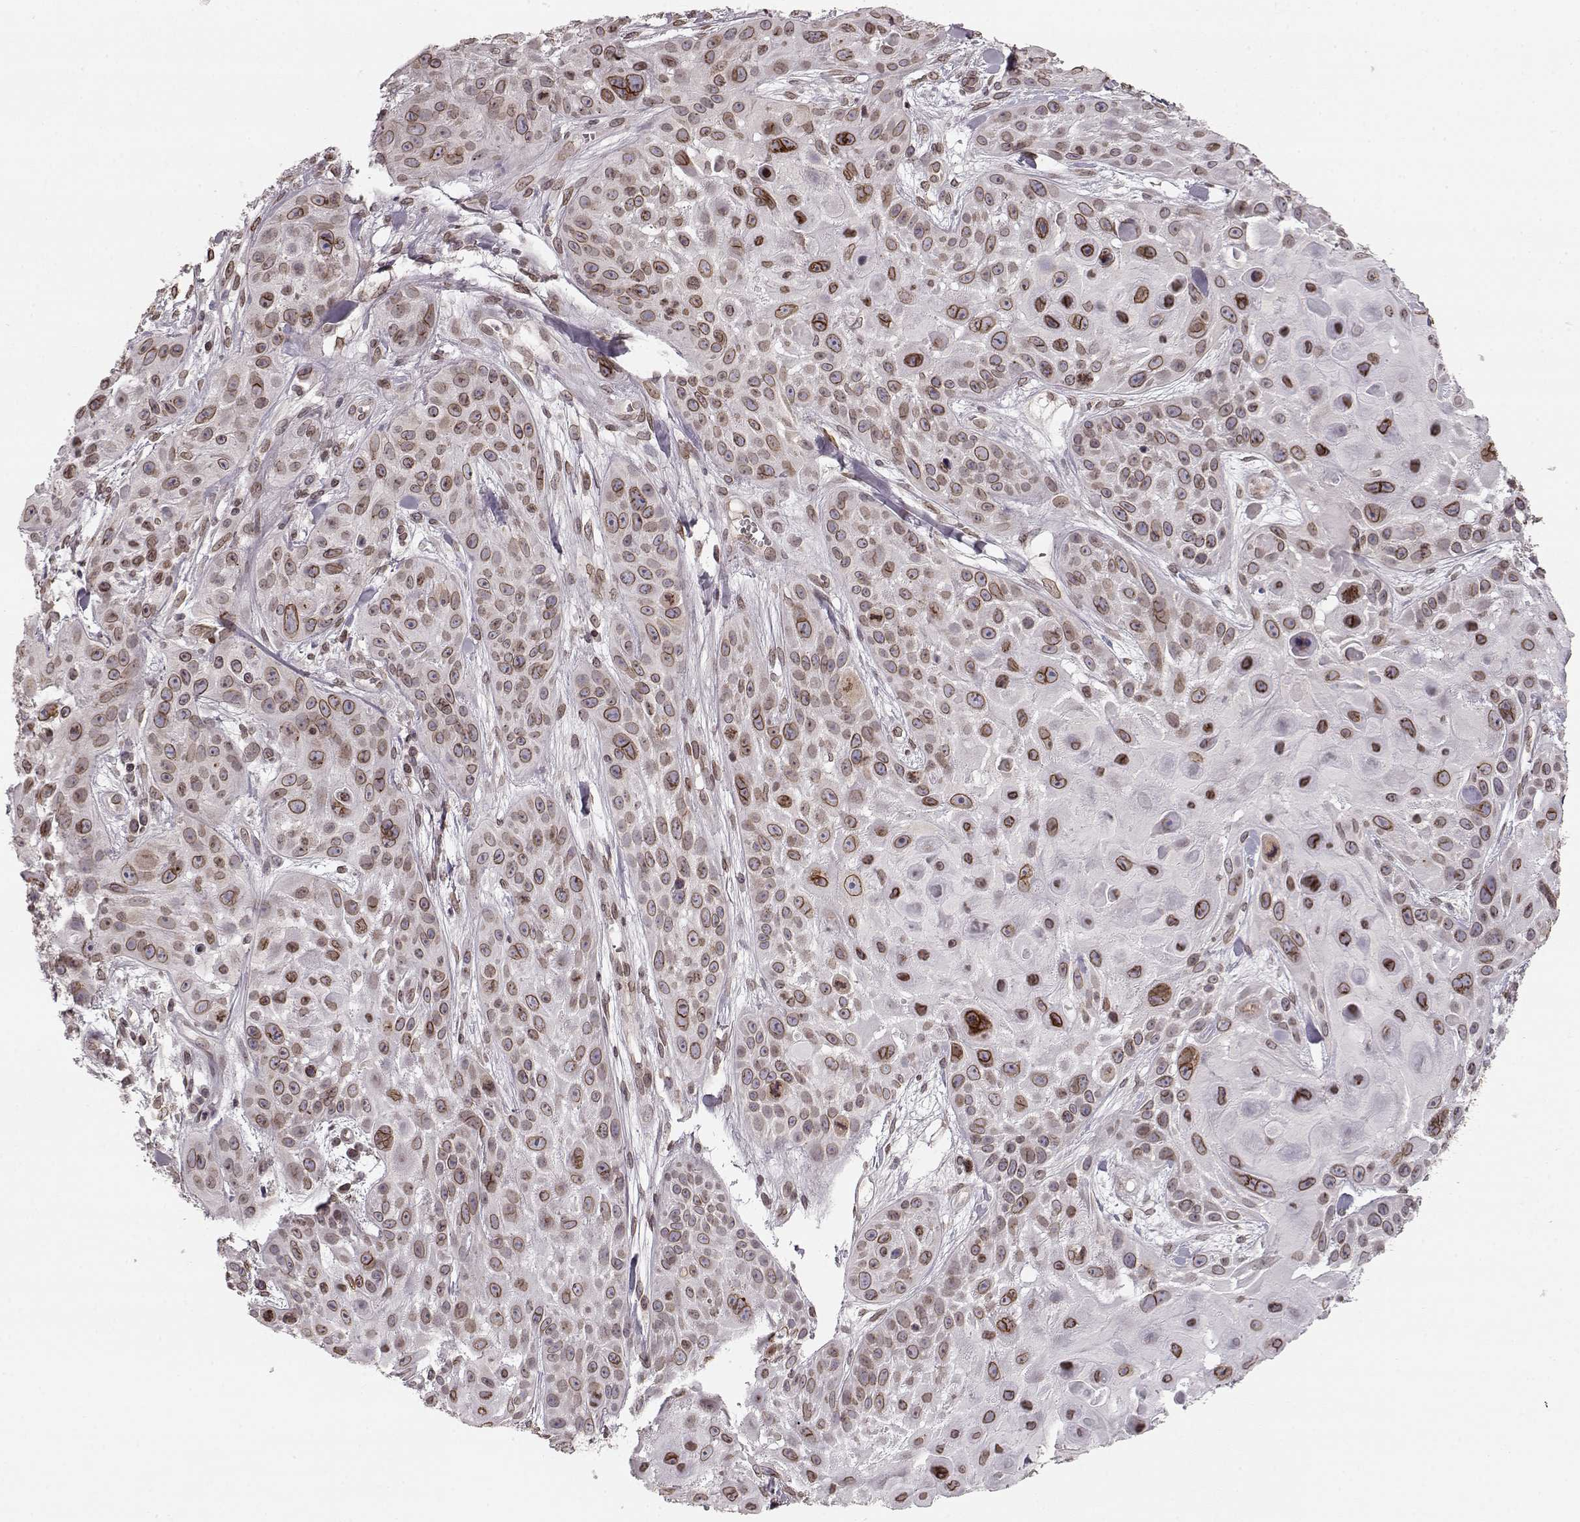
{"staining": {"intensity": "moderate", "quantity": ">75%", "location": "cytoplasmic/membranous,nuclear"}, "tissue": "skin cancer", "cell_type": "Tumor cells", "image_type": "cancer", "snomed": [{"axis": "morphology", "description": "Squamous cell carcinoma, NOS"}, {"axis": "topography", "description": "Skin"}, {"axis": "topography", "description": "Anal"}], "caption": "Human skin cancer (squamous cell carcinoma) stained for a protein (brown) demonstrates moderate cytoplasmic/membranous and nuclear positive positivity in about >75% of tumor cells.", "gene": "DCAF12", "patient": {"sex": "female", "age": 75}}